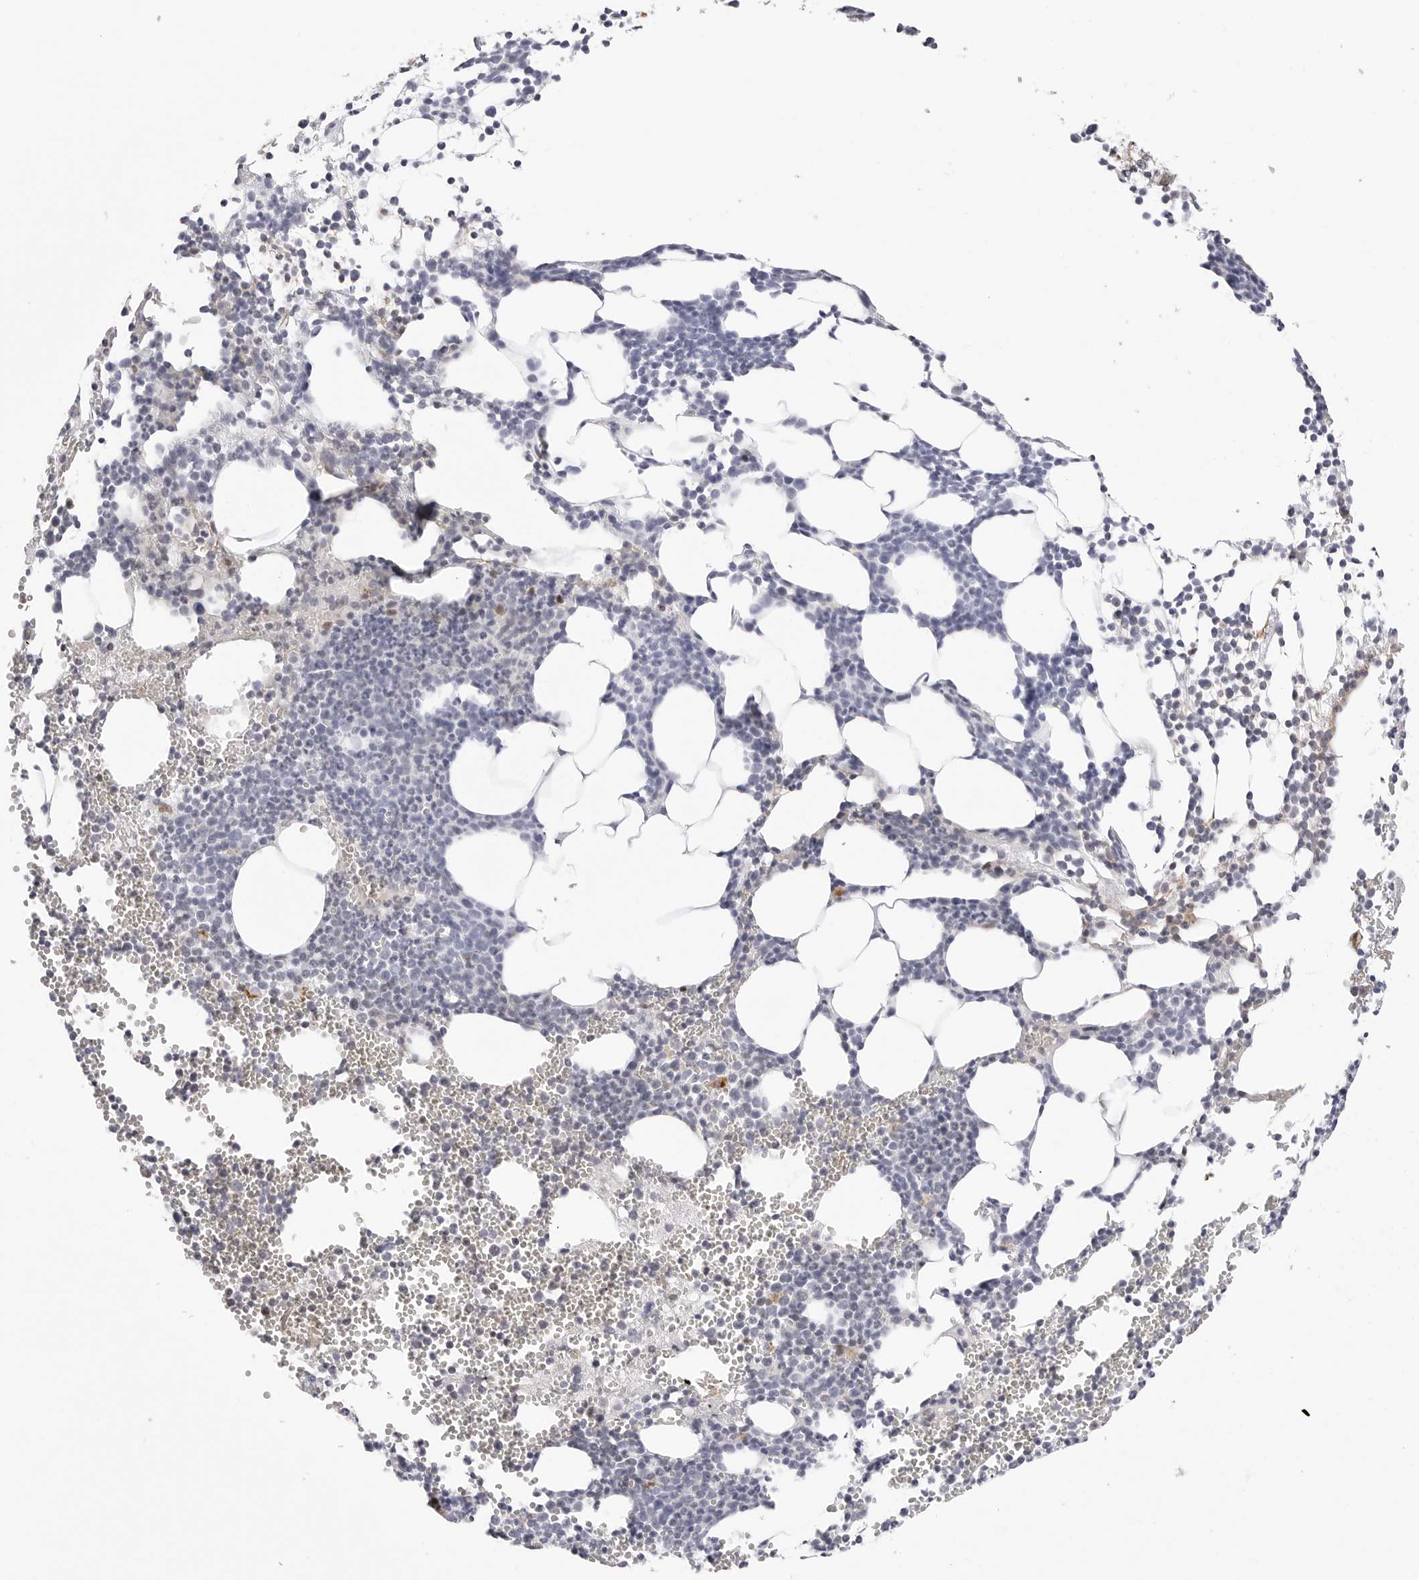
{"staining": {"intensity": "strong", "quantity": "<25%", "location": "nuclear"}, "tissue": "bone marrow", "cell_type": "Hematopoietic cells", "image_type": "normal", "snomed": [{"axis": "morphology", "description": "Normal tissue, NOS"}, {"axis": "topography", "description": "Bone marrow"}], "caption": "Human bone marrow stained for a protein (brown) reveals strong nuclear positive positivity in about <25% of hematopoietic cells.", "gene": "TSSK1B", "patient": {"sex": "female", "age": 67}}